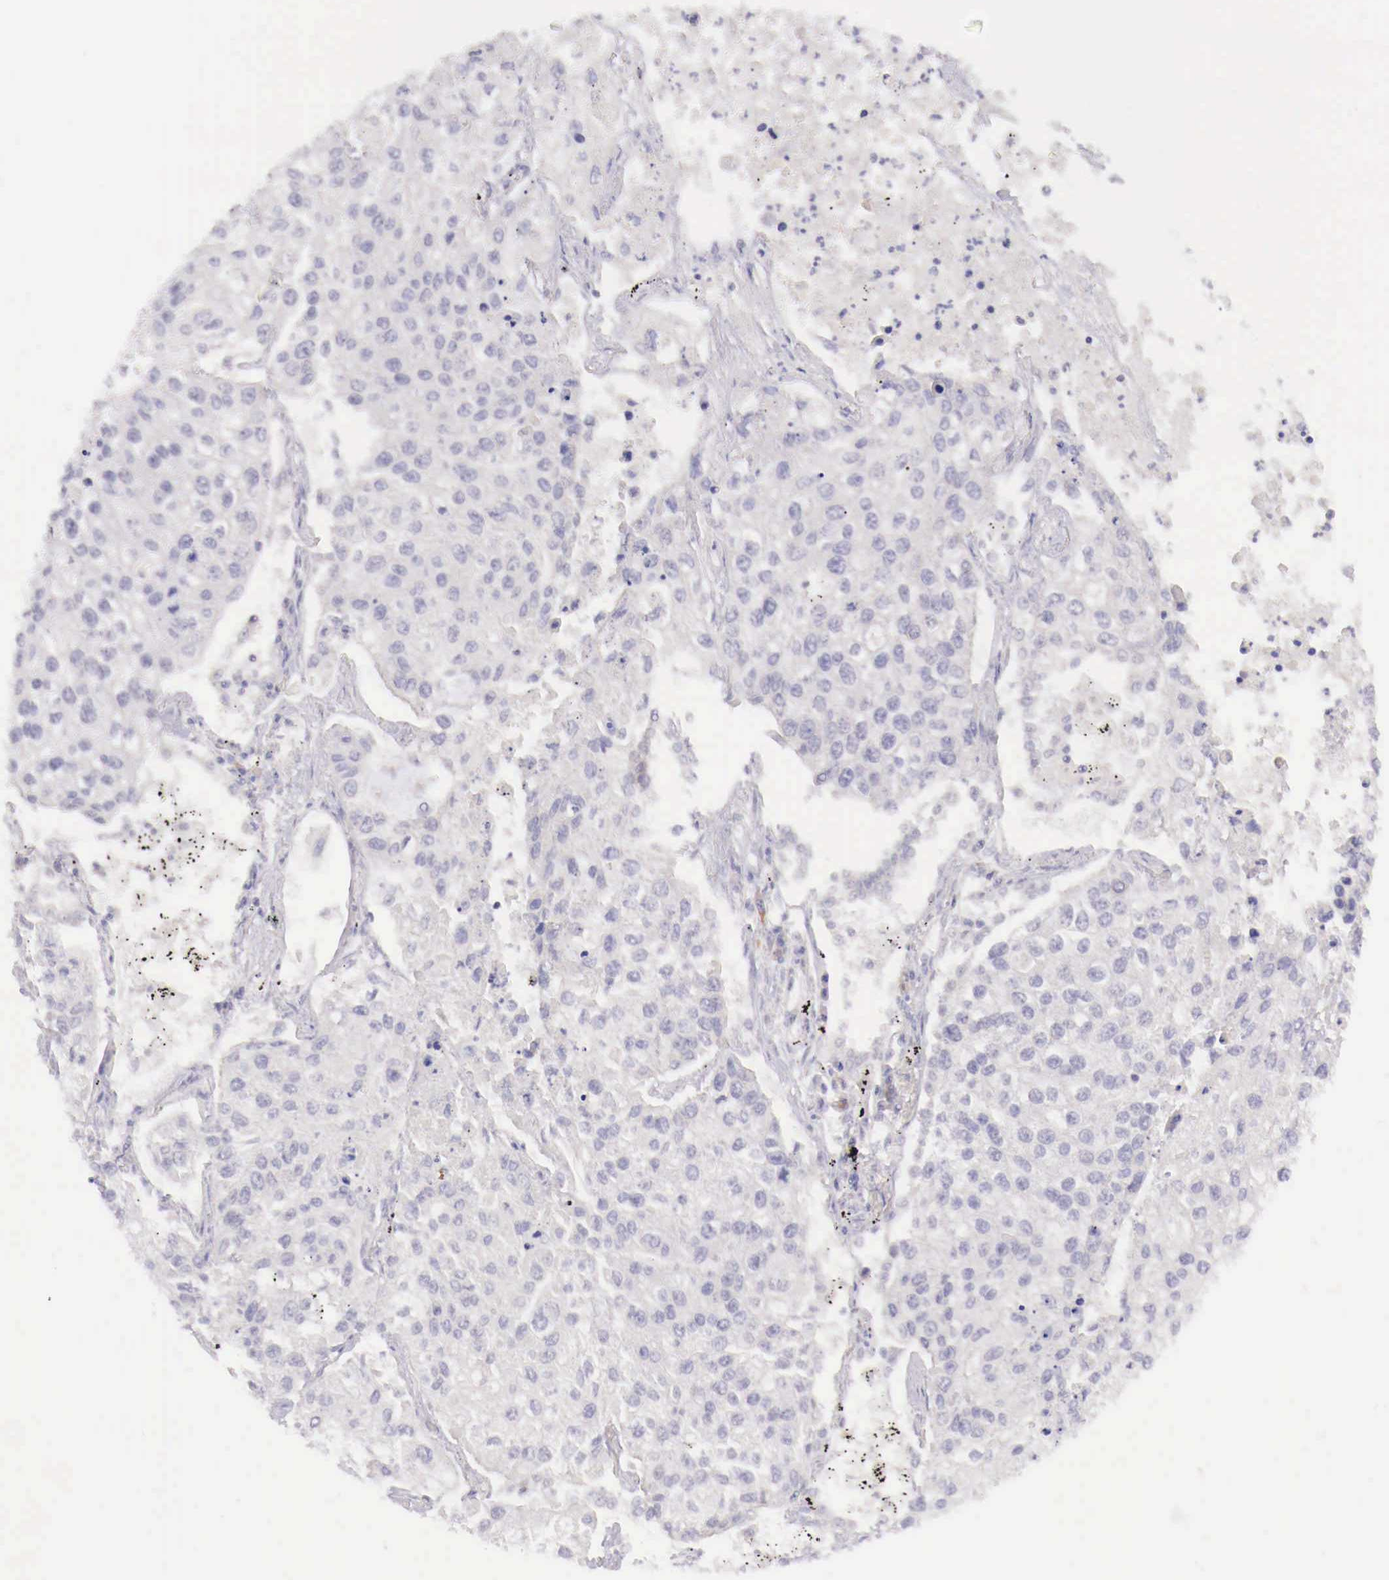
{"staining": {"intensity": "negative", "quantity": "none", "location": "none"}, "tissue": "lung cancer", "cell_type": "Tumor cells", "image_type": "cancer", "snomed": [{"axis": "morphology", "description": "Squamous cell carcinoma, NOS"}, {"axis": "topography", "description": "Lung"}], "caption": "An IHC histopathology image of squamous cell carcinoma (lung) is shown. There is no staining in tumor cells of squamous cell carcinoma (lung). The staining is performed using DAB (3,3'-diaminobenzidine) brown chromogen with nuclei counter-stained in using hematoxylin.", "gene": "BCL6", "patient": {"sex": "male", "age": 75}}